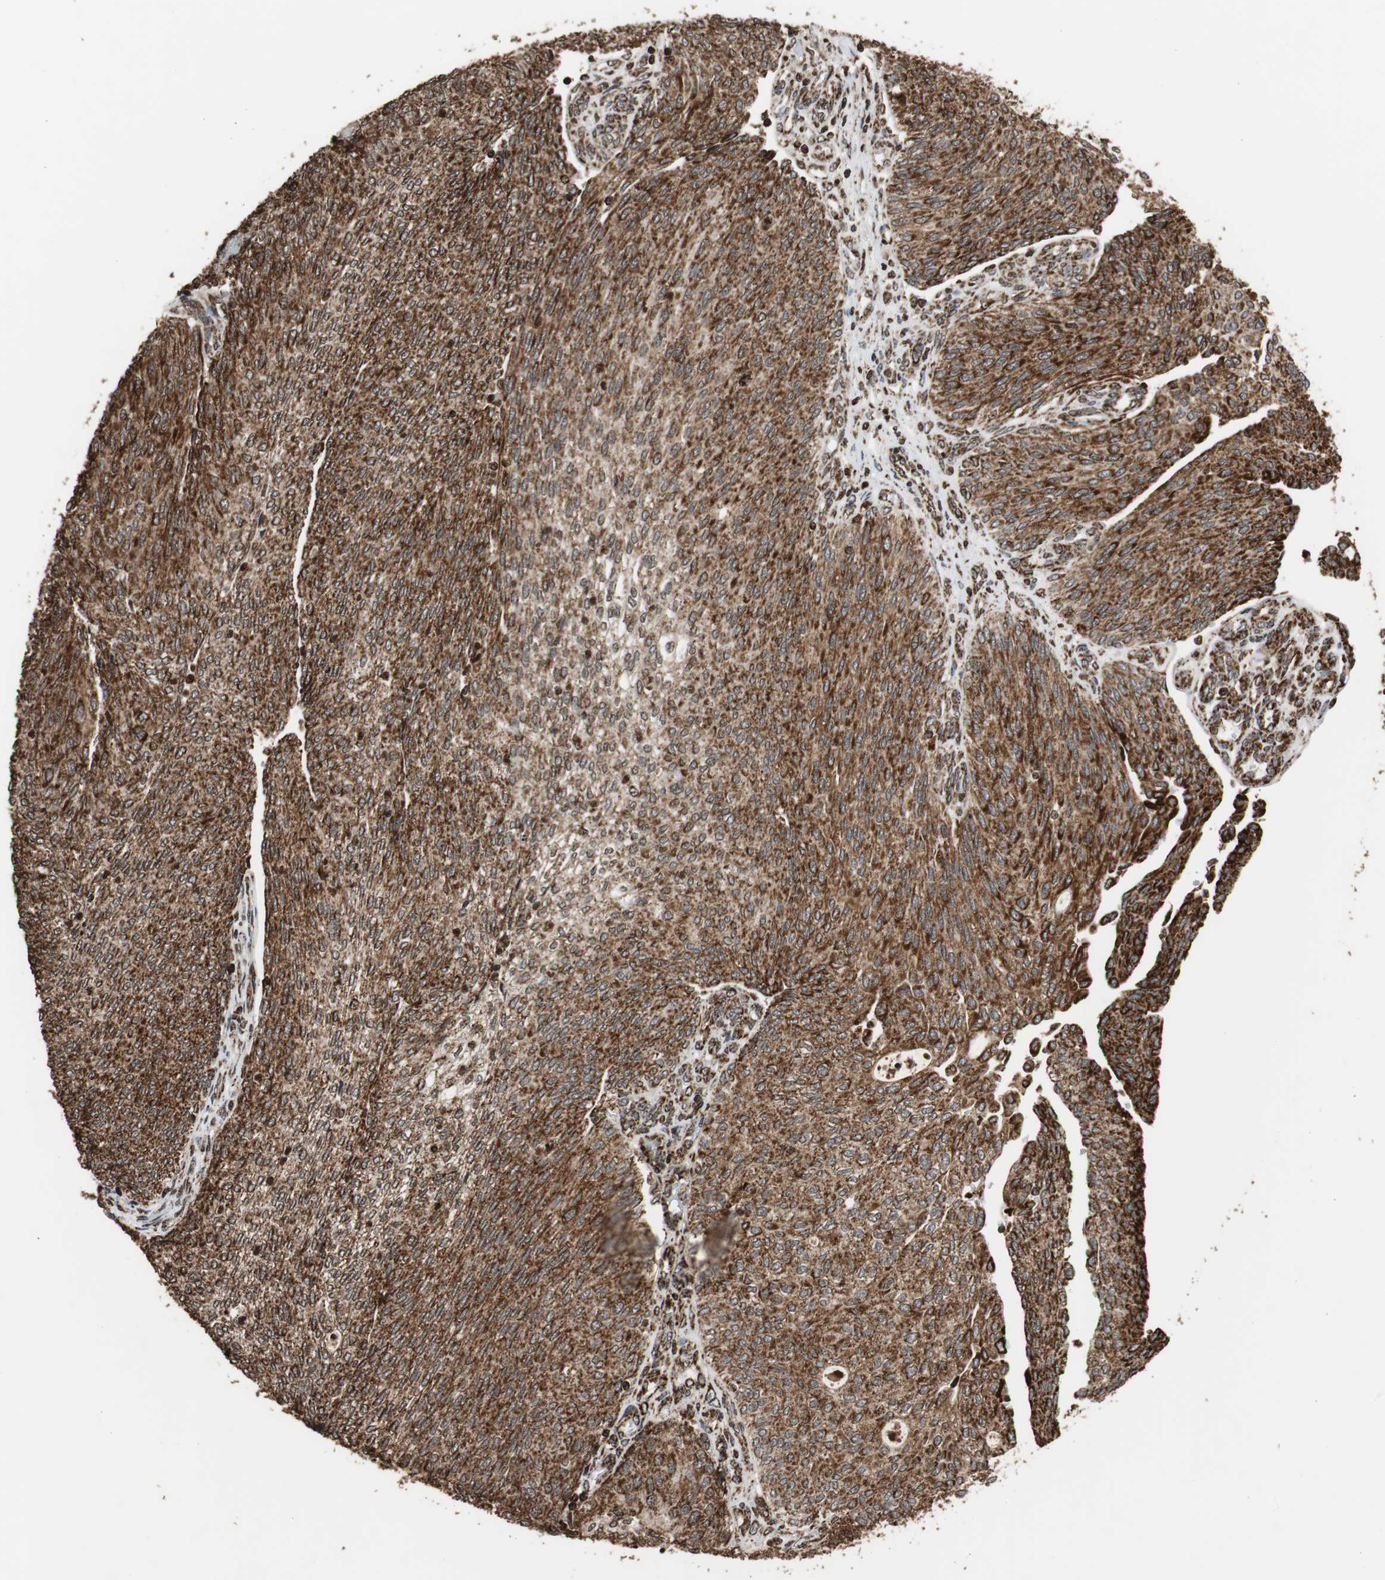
{"staining": {"intensity": "strong", "quantity": ">75%", "location": "cytoplasmic/membranous"}, "tissue": "urothelial cancer", "cell_type": "Tumor cells", "image_type": "cancer", "snomed": [{"axis": "morphology", "description": "Urothelial carcinoma, Low grade"}, {"axis": "topography", "description": "Urinary bladder"}], "caption": "Urothelial cancer stained with immunohistochemistry demonstrates strong cytoplasmic/membranous positivity in approximately >75% of tumor cells.", "gene": "HSPA9", "patient": {"sex": "female", "age": 79}}